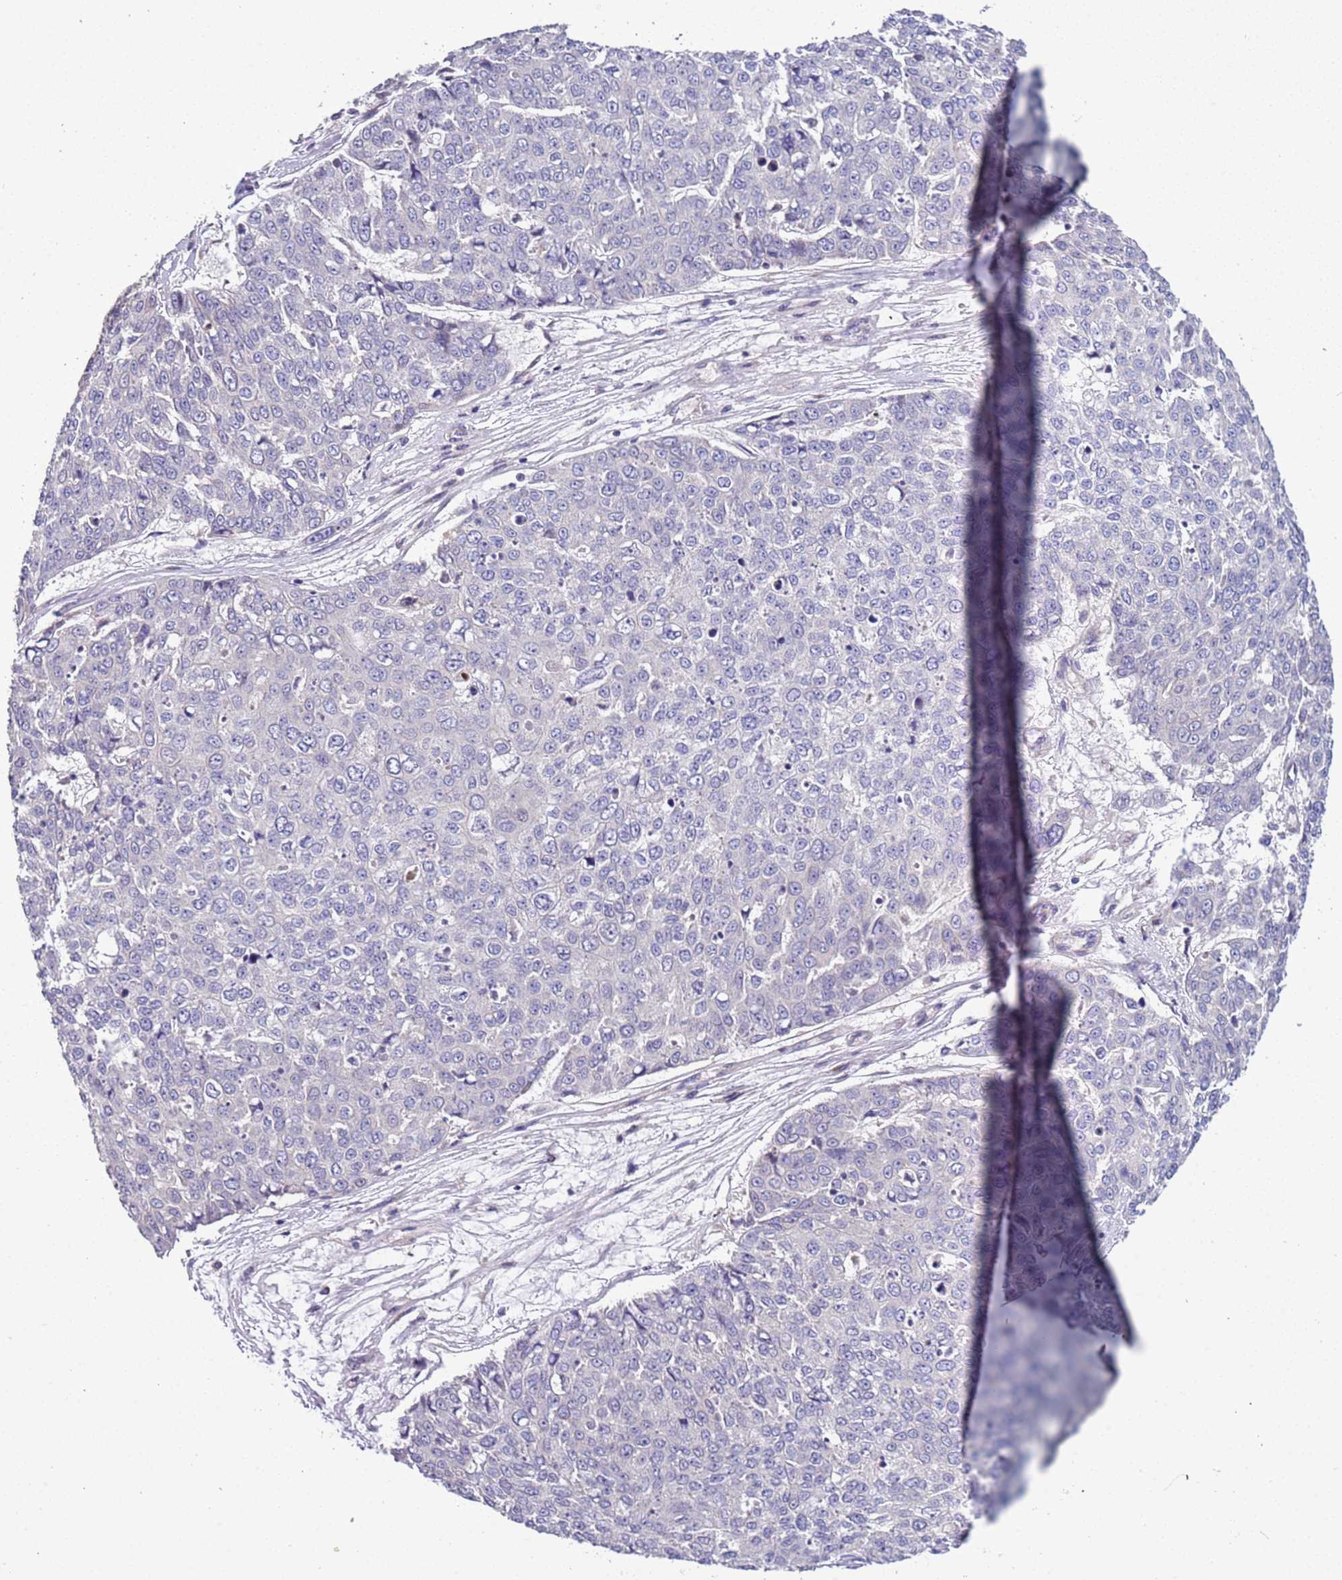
{"staining": {"intensity": "negative", "quantity": "none", "location": "none"}, "tissue": "skin cancer", "cell_type": "Tumor cells", "image_type": "cancer", "snomed": [{"axis": "morphology", "description": "Squamous cell carcinoma, NOS"}, {"axis": "topography", "description": "Skin"}], "caption": "Histopathology image shows no significant protein positivity in tumor cells of squamous cell carcinoma (skin). The staining was performed using DAB (3,3'-diaminobenzidine) to visualize the protein expression in brown, while the nuclei were stained in blue with hematoxylin (Magnification: 20x).", "gene": "LAMB4", "patient": {"sex": "male", "age": 71}}